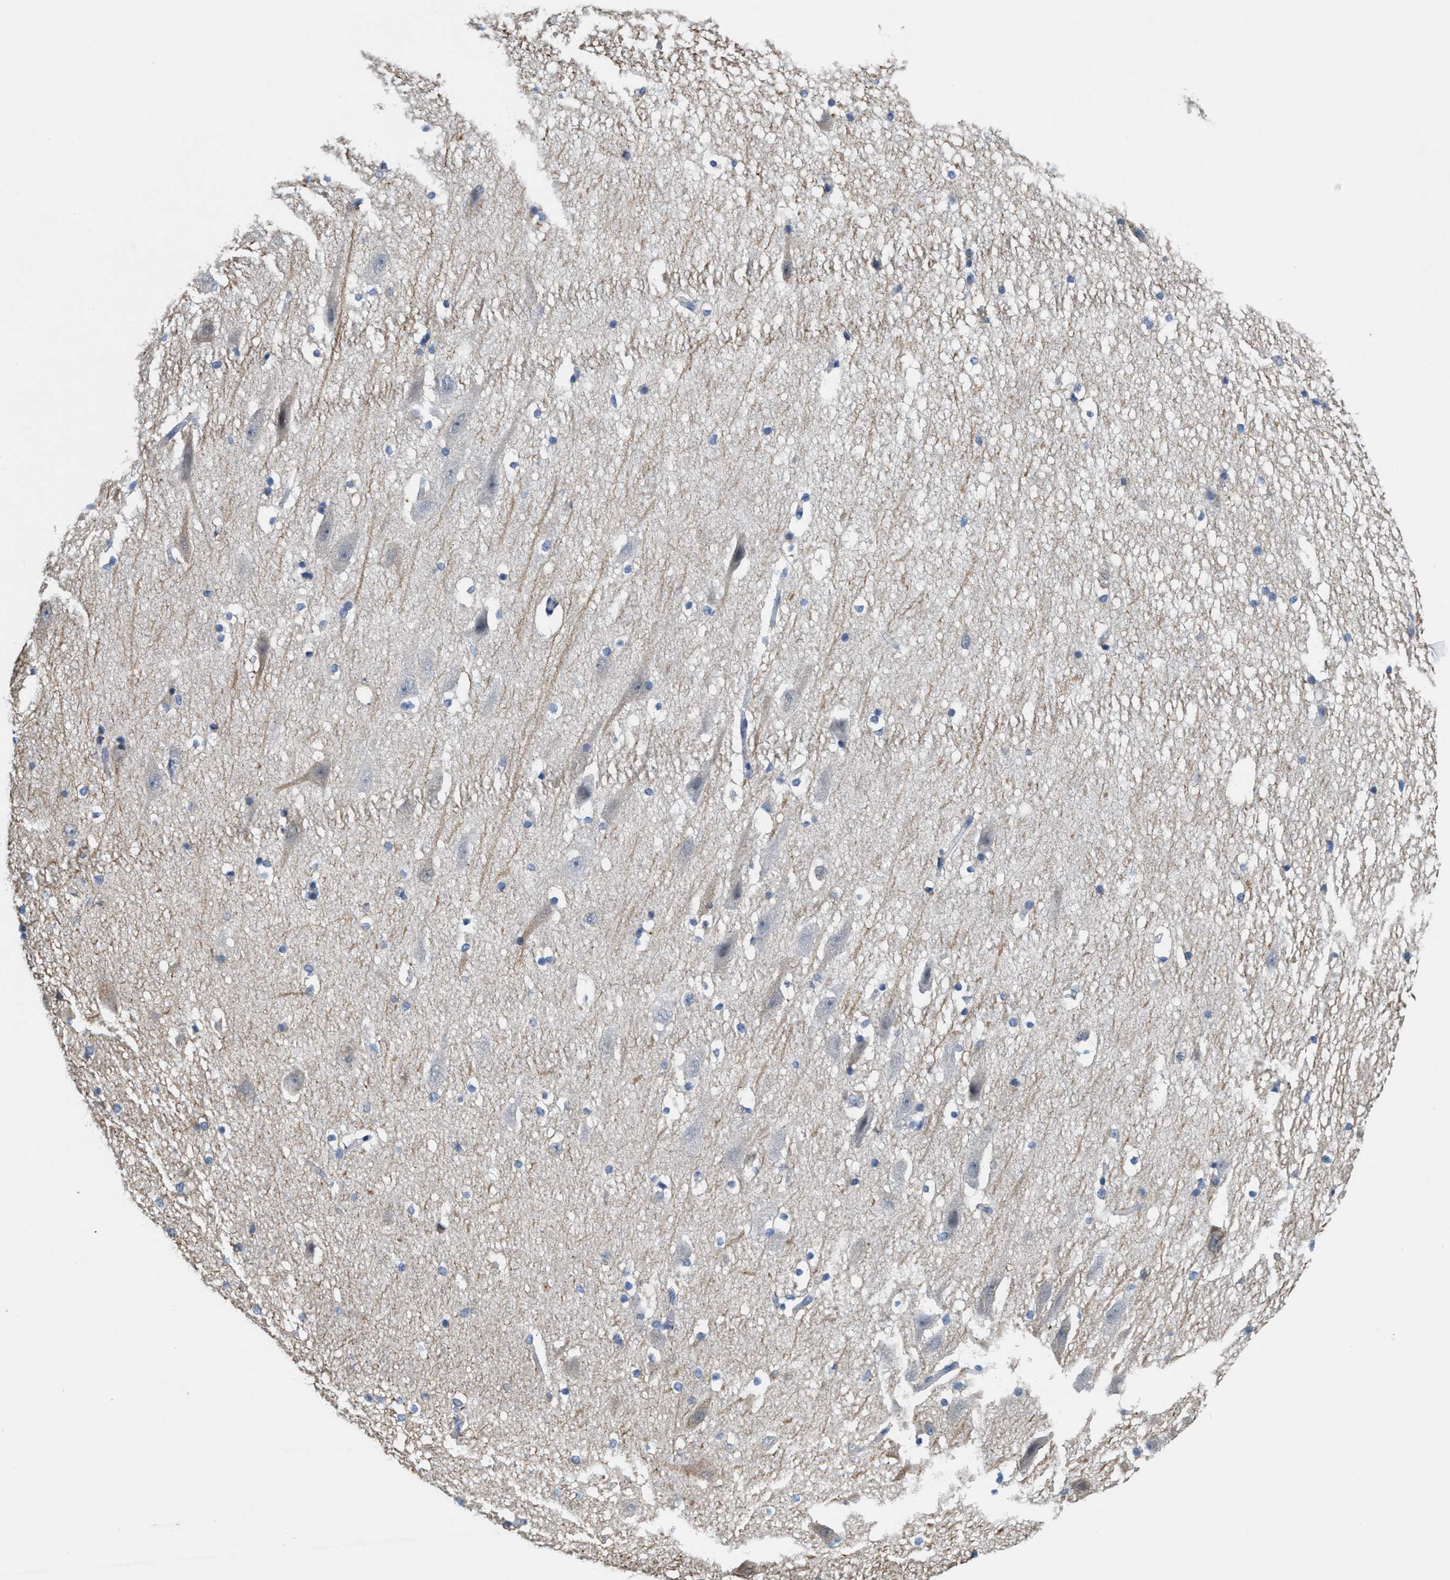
{"staining": {"intensity": "negative", "quantity": "none", "location": "none"}, "tissue": "hippocampus", "cell_type": "Glial cells", "image_type": "normal", "snomed": [{"axis": "morphology", "description": "Normal tissue, NOS"}, {"axis": "topography", "description": "Hippocampus"}], "caption": "Hippocampus stained for a protein using immunohistochemistry (IHC) displays no expression glial cells.", "gene": "CPA2", "patient": {"sex": "female", "age": 19}}